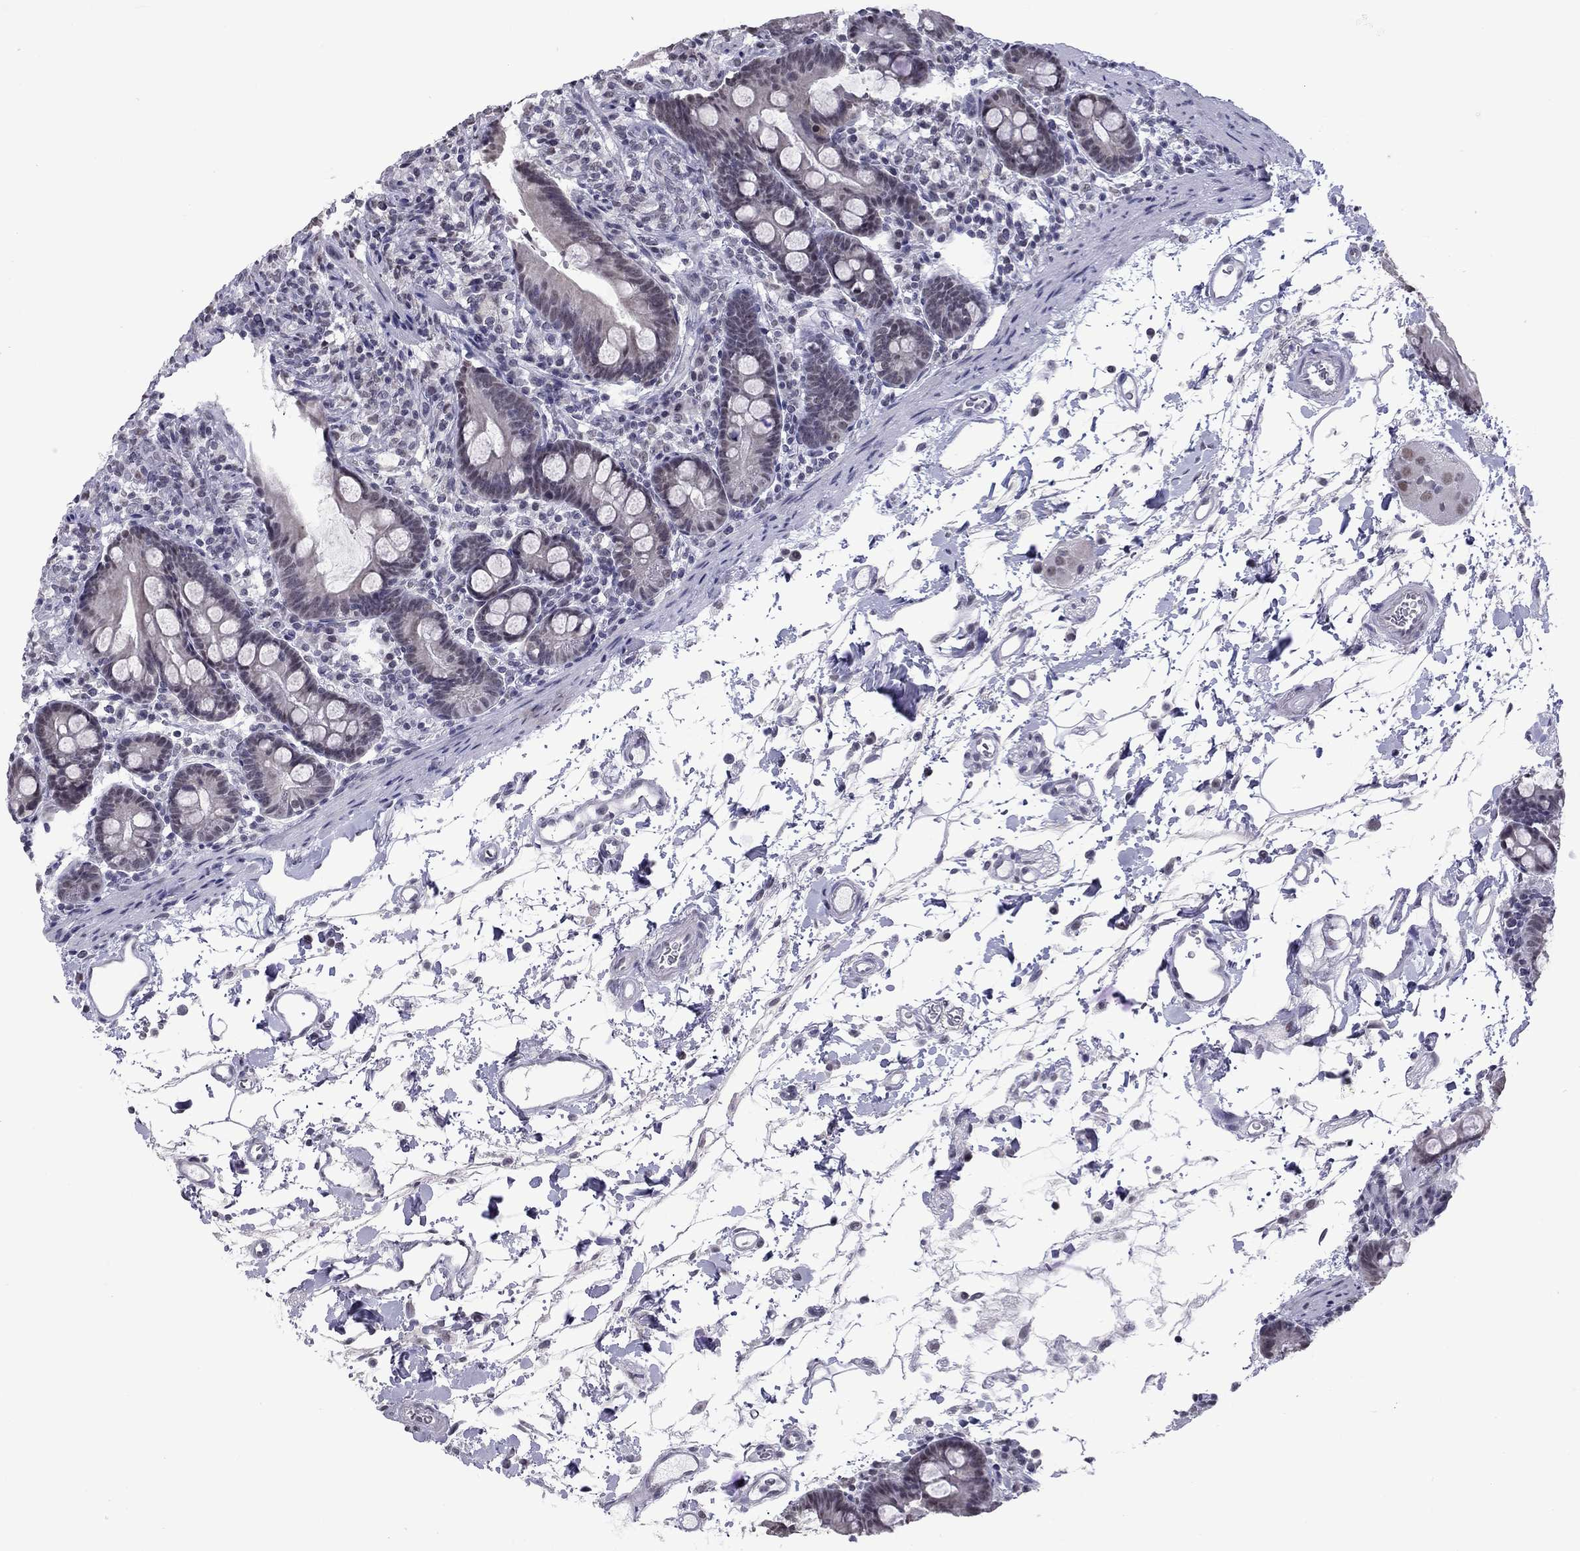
{"staining": {"intensity": "negative", "quantity": "none", "location": "none"}, "tissue": "small intestine", "cell_type": "Glandular cells", "image_type": "normal", "snomed": [{"axis": "morphology", "description": "Normal tissue, NOS"}, {"axis": "topography", "description": "Small intestine"}], "caption": "IHC of unremarkable human small intestine shows no positivity in glandular cells.", "gene": "PPP1R3A", "patient": {"sex": "female", "age": 44}}